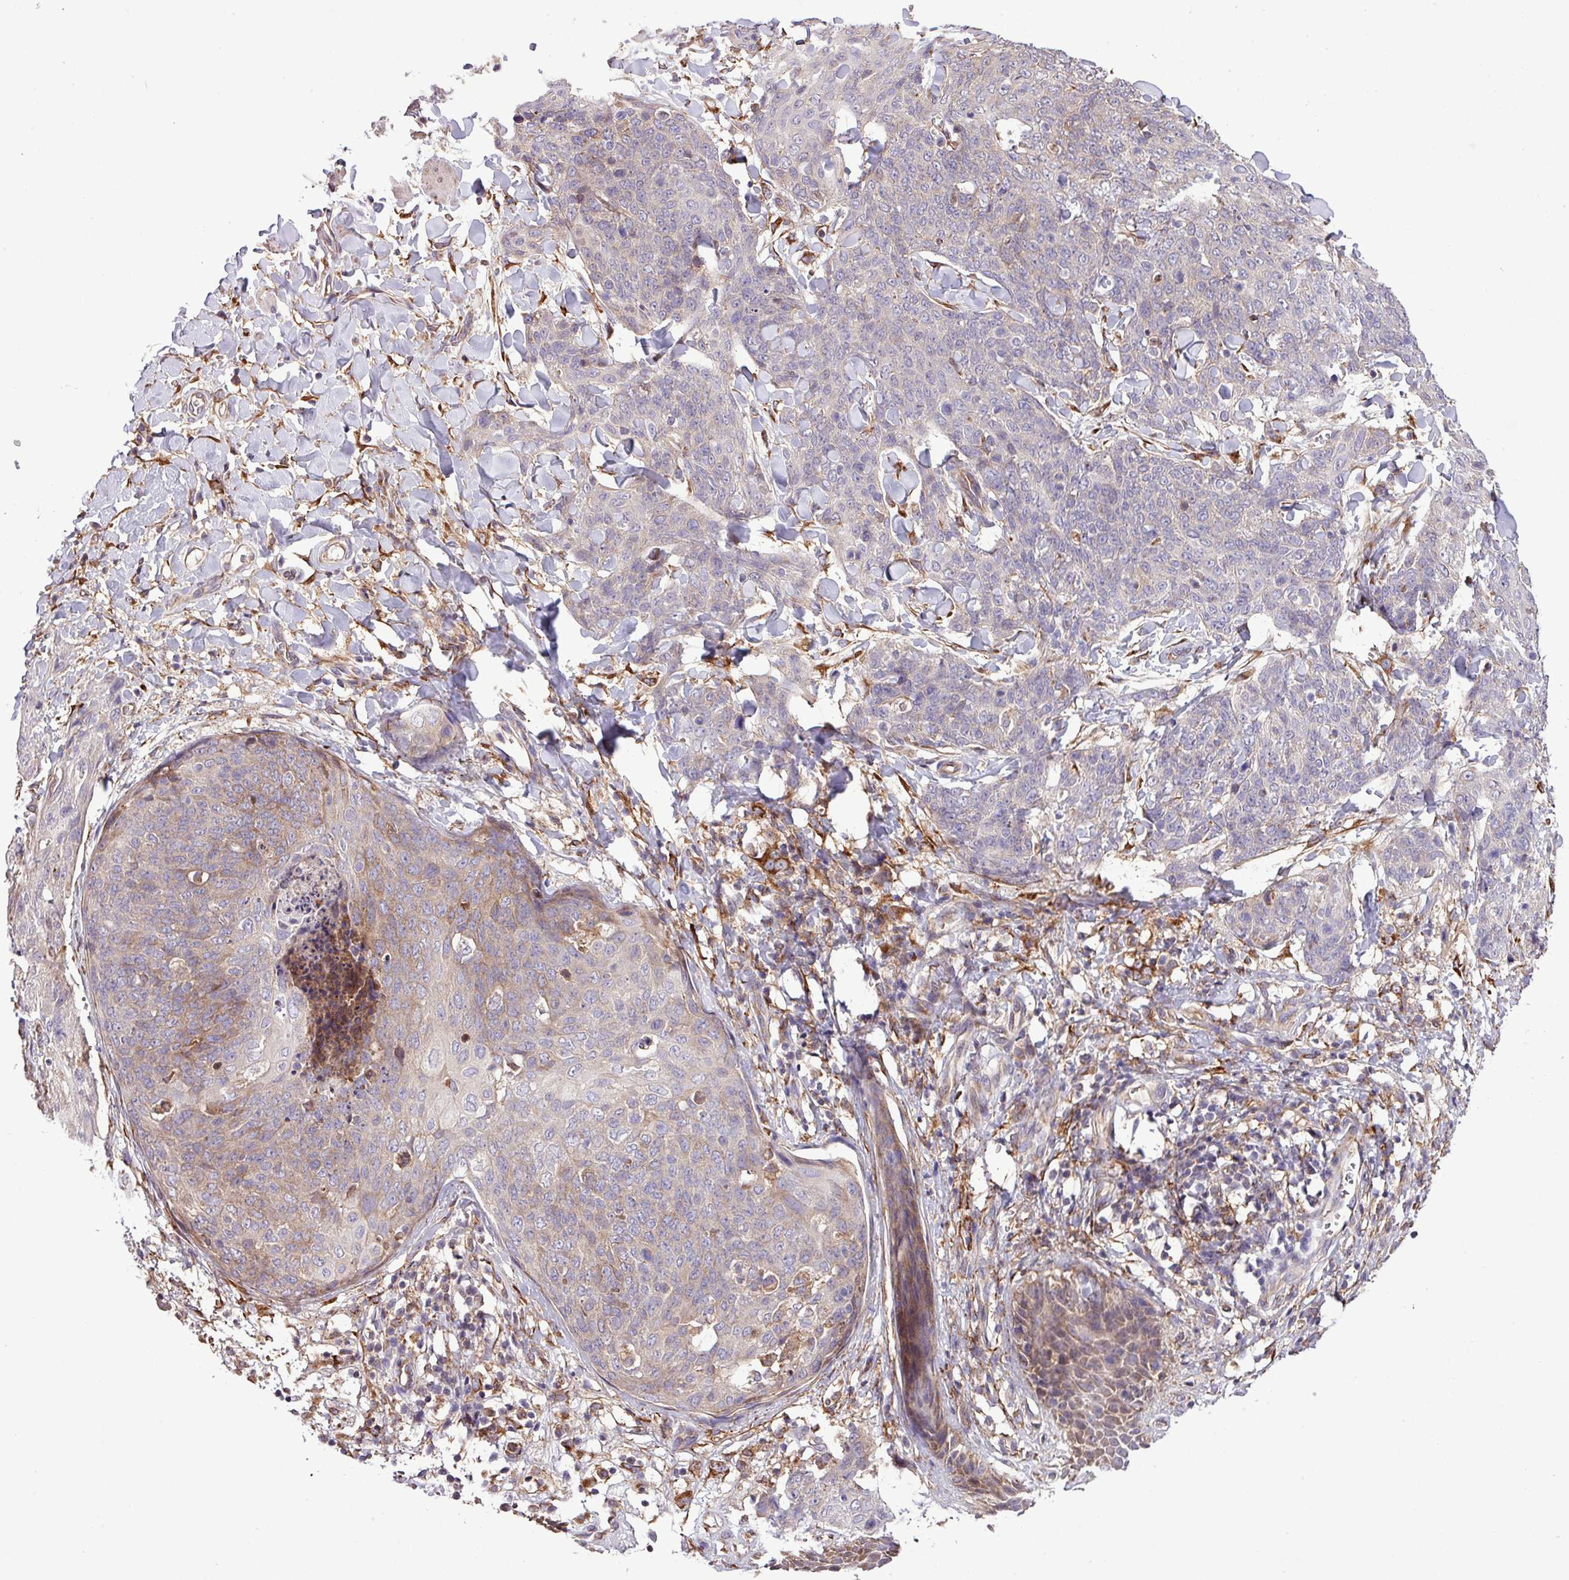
{"staining": {"intensity": "moderate", "quantity": "<25%", "location": "cytoplasmic/membranous"}, "tissue": "skin cancer", "cell_type": "Tumor cells", "image_type": "cancer", "snomed": [{"axis": "morphology", "description": "Squamous cell carcinoma, NOS"}, {"axis": "topography", "description": "Skin"}, {"axis": "topography", "description": "Vulva"}], "caption": "An immunohistochemistry (IHC) photomicrograph of neoplastic tissue is shown. Protein staining in brown labels moderate cytoplasmic/membranous positivity in skin cancer (squamous cell carcinoma) within tumor cells.", "gene": "MEGF6", "patient": {"sex": "female", "age": 85}}